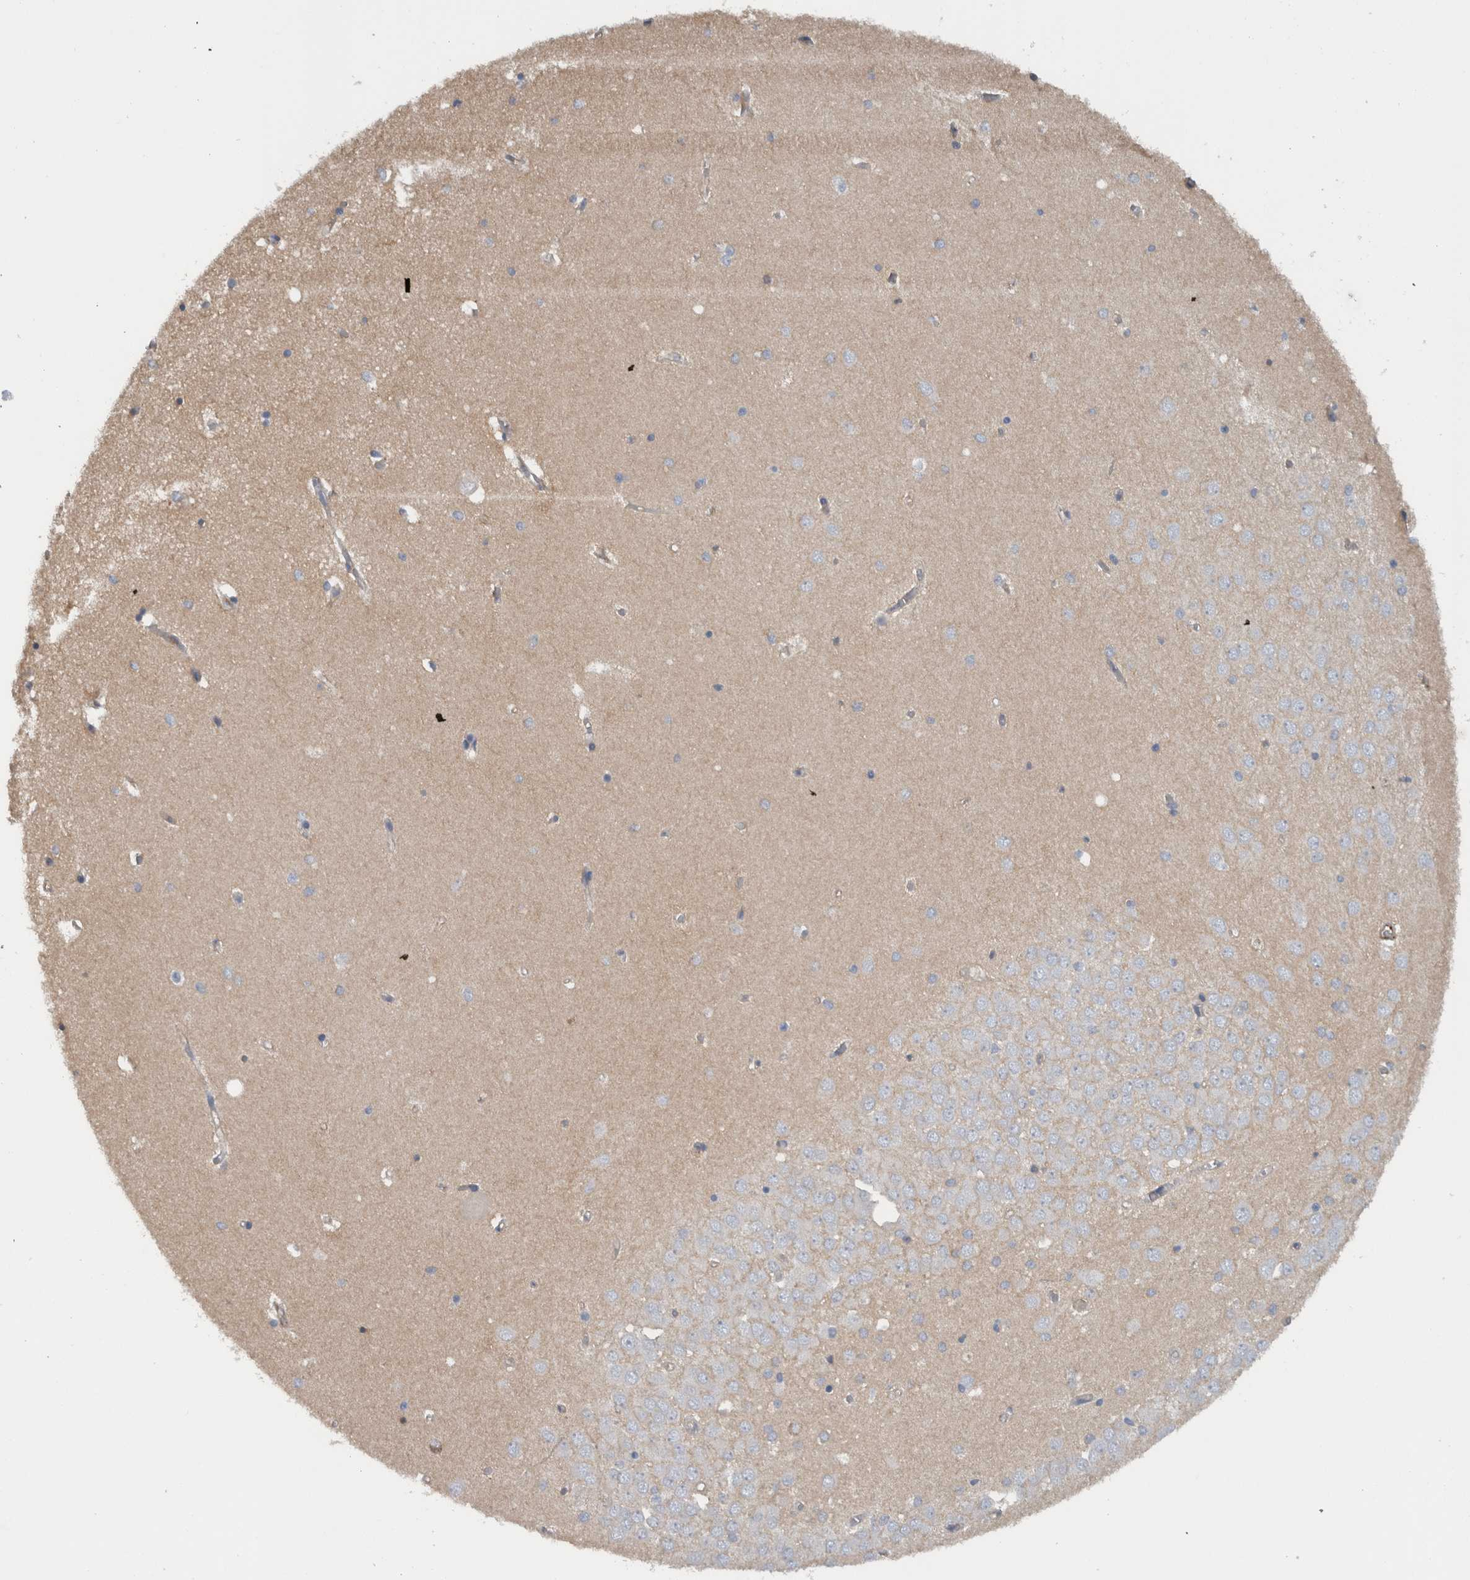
{"staining": {"intensity": "negative", "quantity": "none", "location": "none"}, "tissue": "hippocampus", "cell_type": "Glial cells", "image_type": "normal", "snomed": [{"axis": "morphology", "description": "Normal tissue, NOS"}, {"axis": "topography", "description": "Hippocampus"}], "caption": "The micrograph reveals no significant positivity in glial cells of hippocampus. (Brightfield microscopy of DAB (3,3'-diaminobenzidine) IHC at high magnification).", "gene": "CD59", "patient": {"sex": "male", "age": 70}}